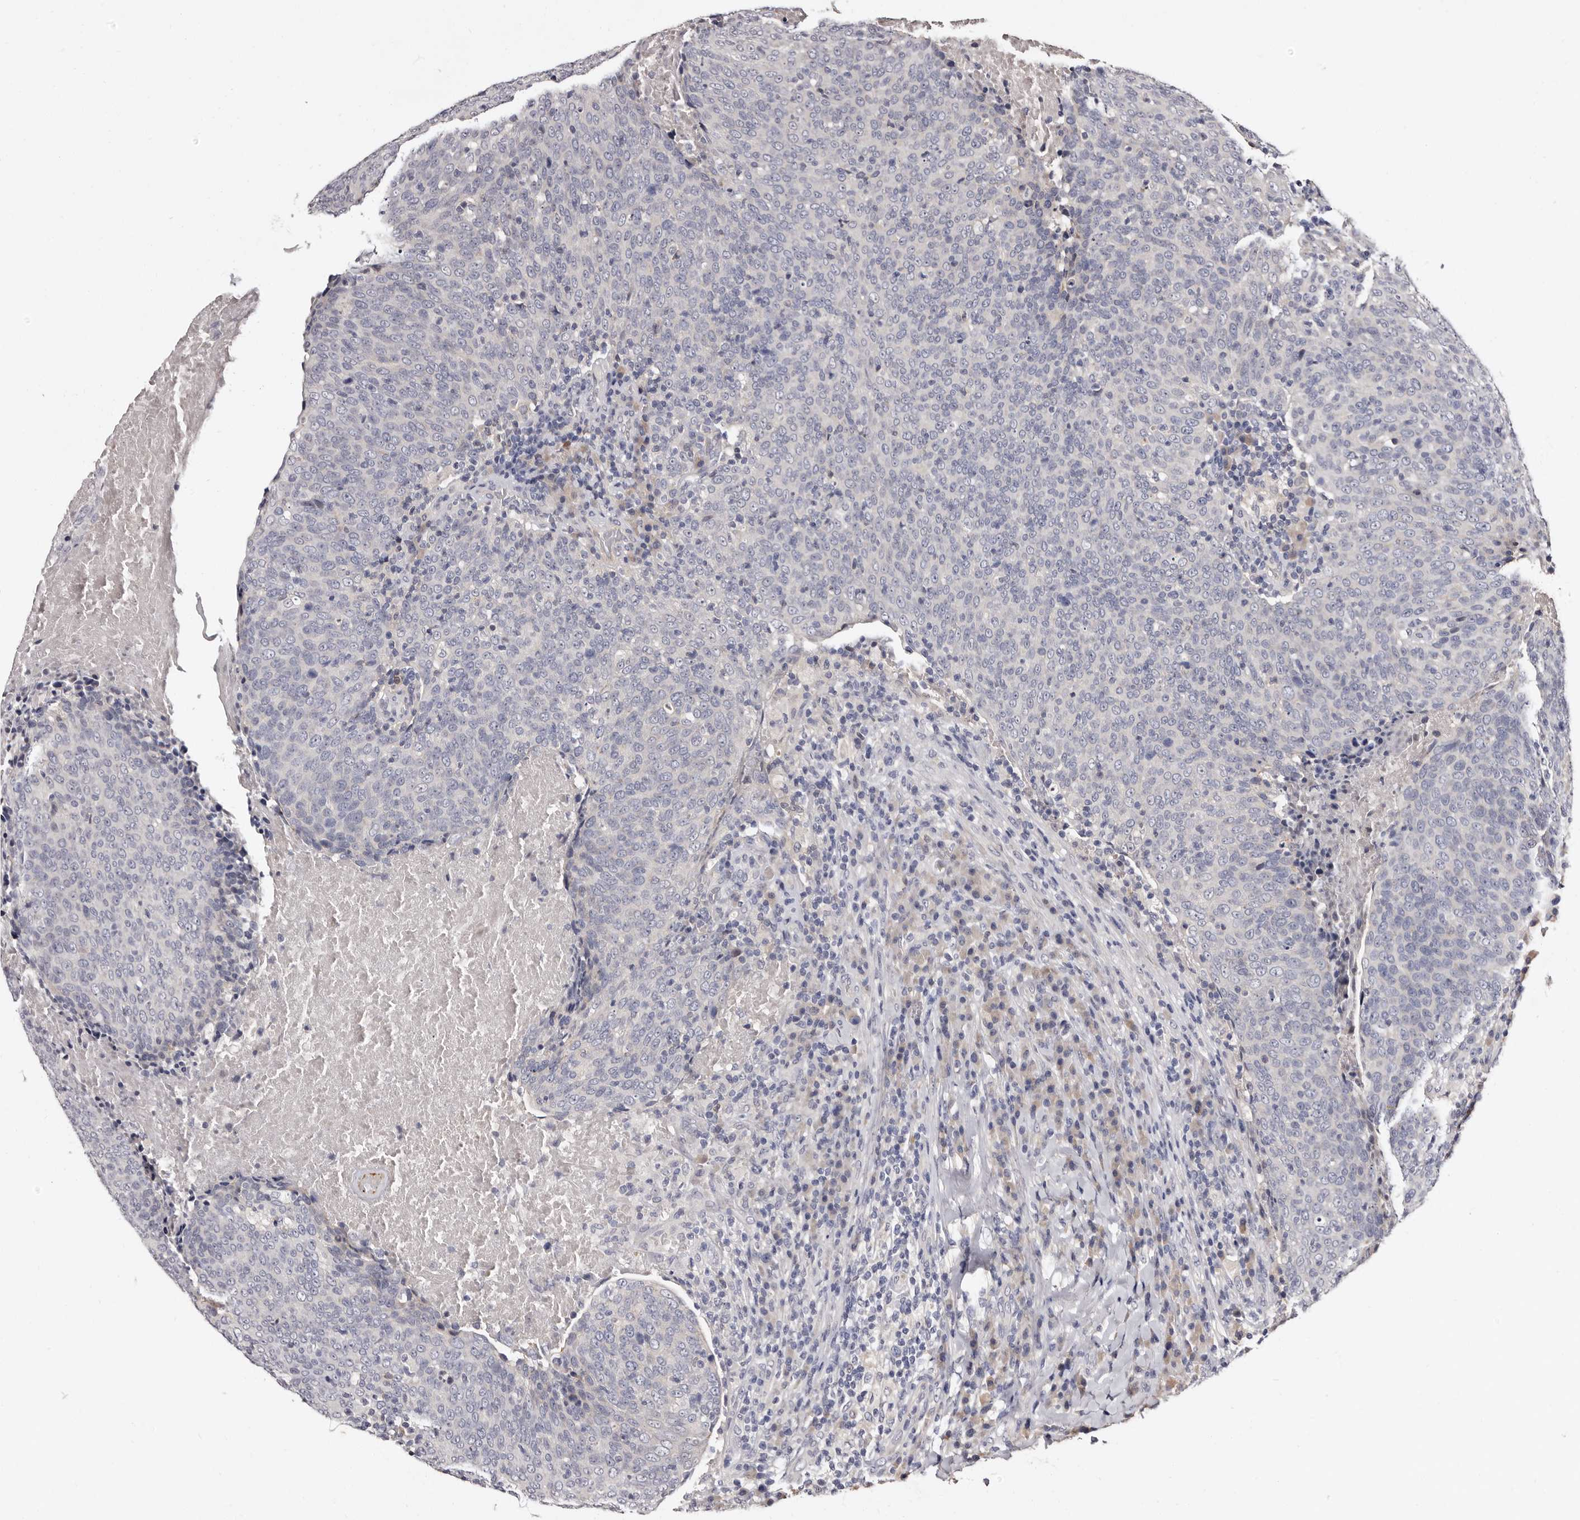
{"staining": {"intensity": "negative", "quantity": "none", "location": "none"}, "tissue": "head and neck cancer", "cell_type": "Tumor cells", "image_type": "cancer", "snomed": [{"axis": "morphology", "description": "Squamous cell carcinoma, NOS"}, {"axis": "morphology", "description": "Squamous cell carcinoma, metastatic, NOS"}, {"axis": "topography", "description": "Lymph node"}, {"axis": "topography", "description": "Head-Neck"}], "caption": "IHC image of head and neck cancer stained for a protein (brown), which displays no expression in tumor cells.", "gene": "LANCL2", "patient": {"sex": "male", "age": 62}}